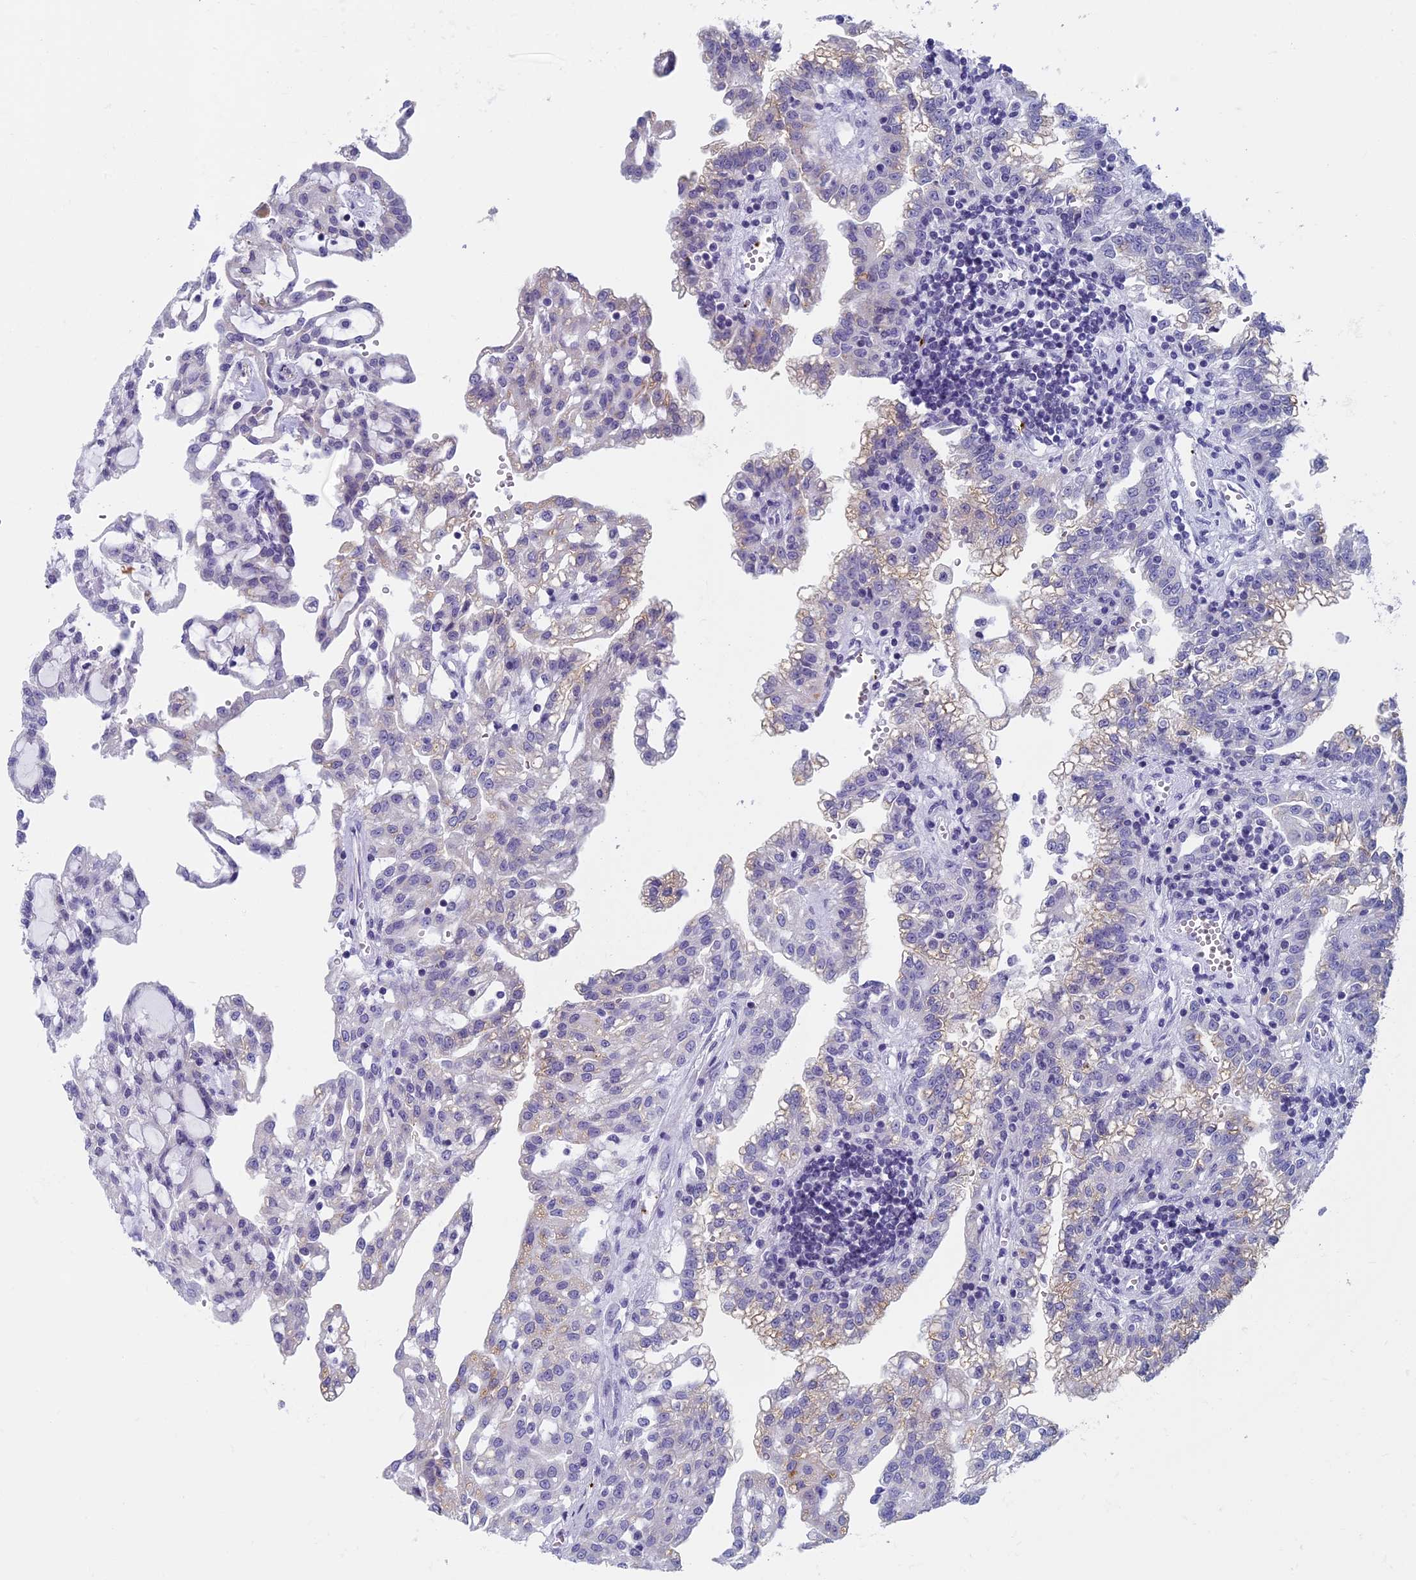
{"staining": {"intensity": "negative", "quantity": "none", "location": "none"}, "tissue": "renal cancer", "cell_type": "Tumor cells", "image_type": "cancer", "snomed": [{"axis": "morphology", "description": "Adenocarcinoma, NOS"}, {"axis": "topography", "description": "Kidney"}], "caption": "A micrograph of renal adenocarcinoma stained for a protein reveals no brown staining in tumor cells.", "gene": "AIFM2", "patient": {"sex": "male", "age": 63}}